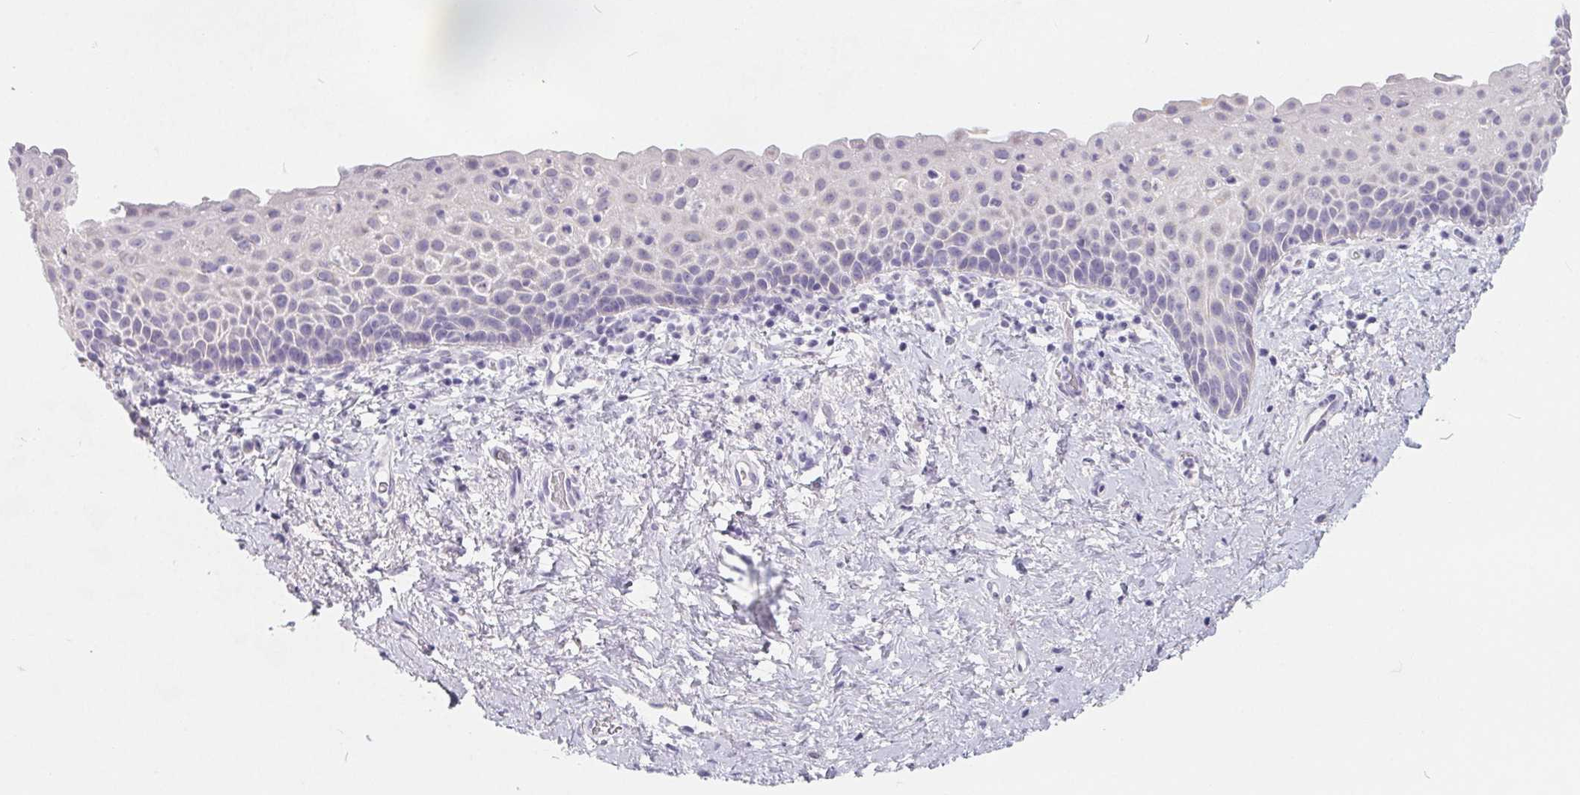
{"staining": {"intensity": "negative", "quantity": "none", "location": "none"}, "tissue": "vagina", "cell_type": "Squamous epithelial cells", "image_type": "normal", "snomed": [{"axis": "morphology", "description": "Normal tissue, NOS"}, {"axis": "topography", "description": "Vagina"}], "caption": "Image shows no protein expression in squamous epithelial cells of unremarkable vagina.", "gene": "FDX1", "patient": {"sex": "female", "age": 61}}